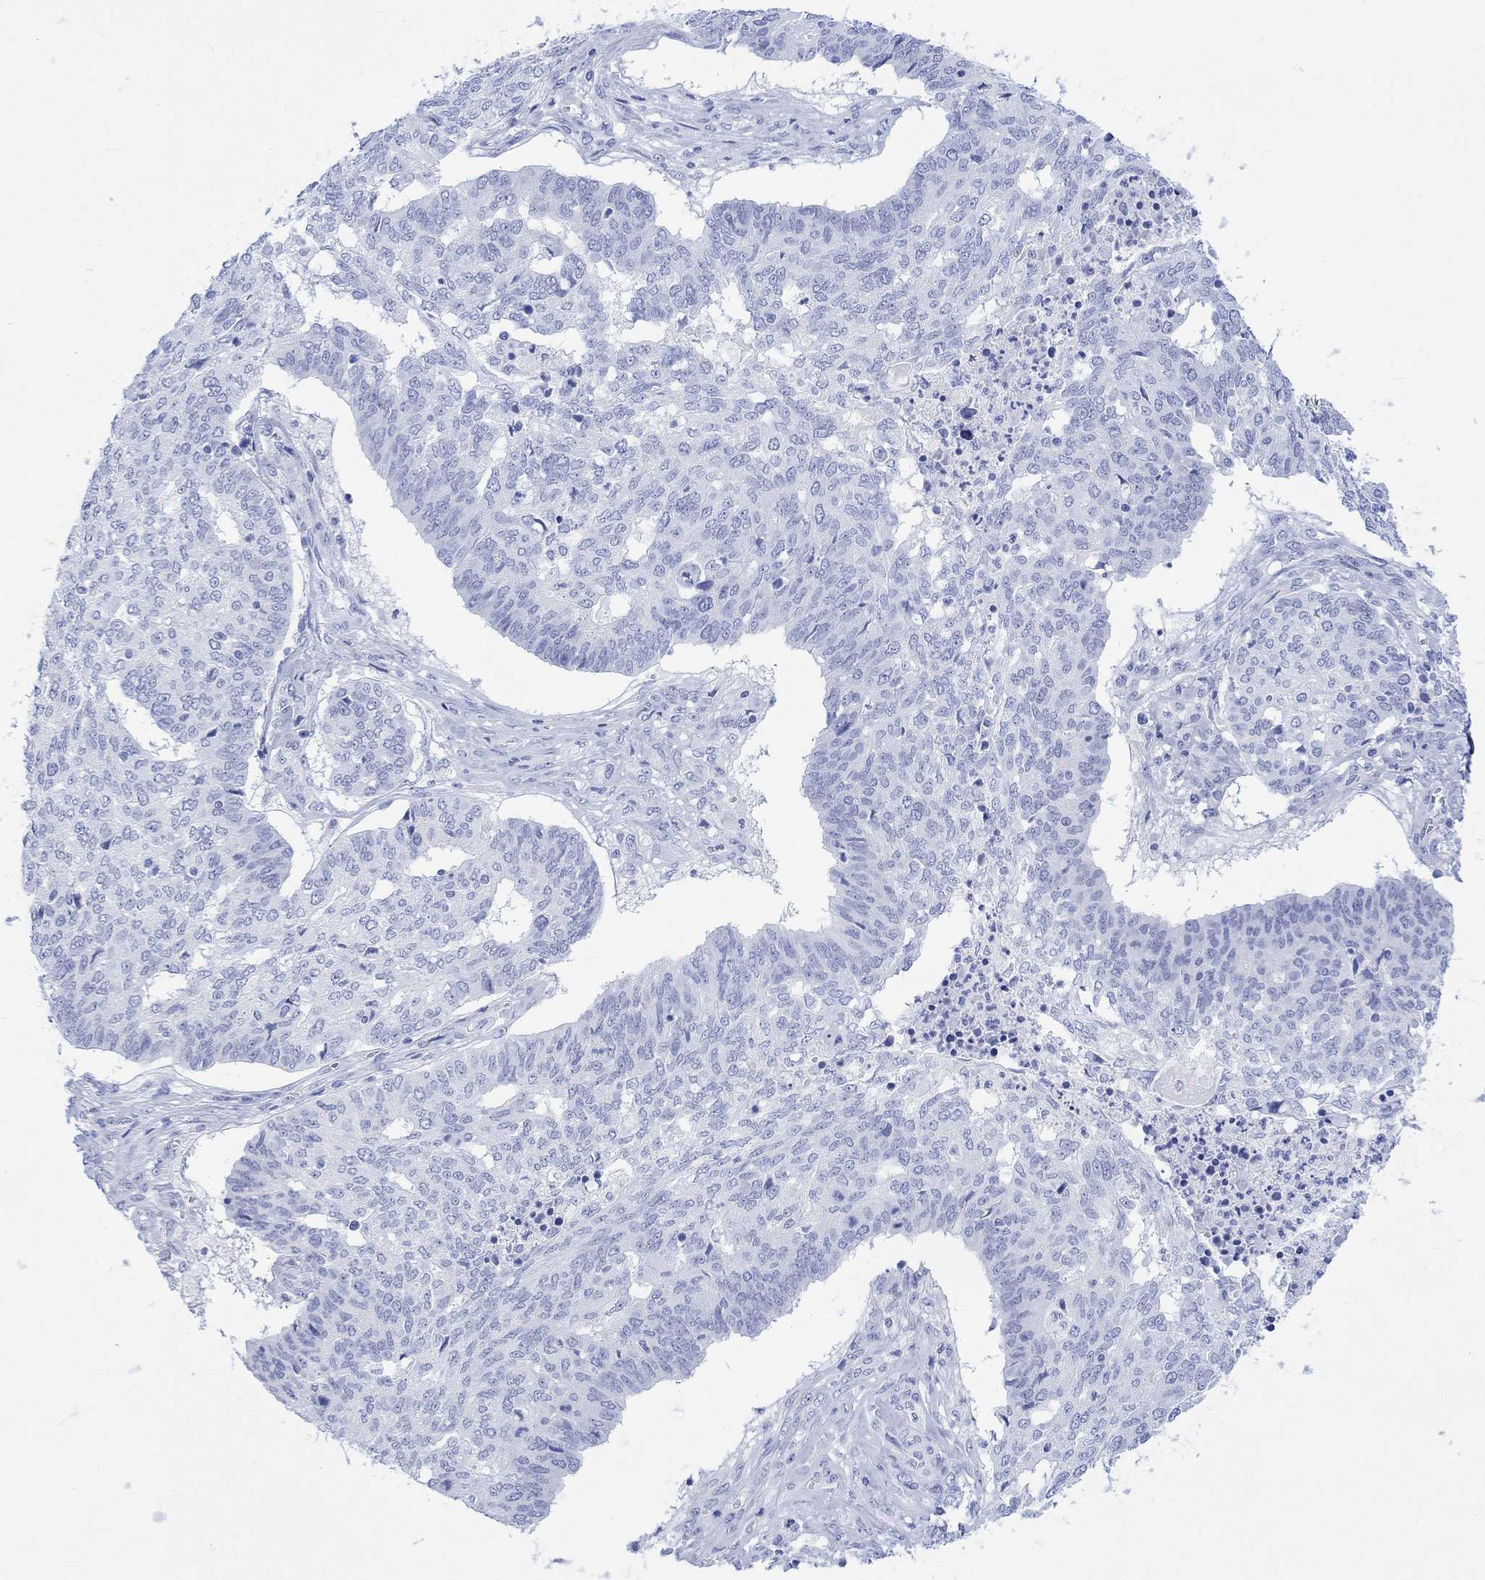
{"staining": {"intensity": "negative", "quantity": "none", "location": "none"}, "tissue": "ovarian cancer", "cell_type": "Tumor cells", "image_type": "cancer", "snomed": [{"axis": "morphology", "description": "Cystadenocarcinoma, serous, NOS"}, {"axis": "topography", "description": "Ovary"}], "caption": "Protein analysis of ovarian cancer (serous cystadenocarcinoma) demonstrates no significant expression in tumor cells. The staining is performed using DAB brown chromogen with nuclei counter-stained in using hematoxylin.", "gene": "CELF4", "patient": {"sex": "female", "age": 67}}